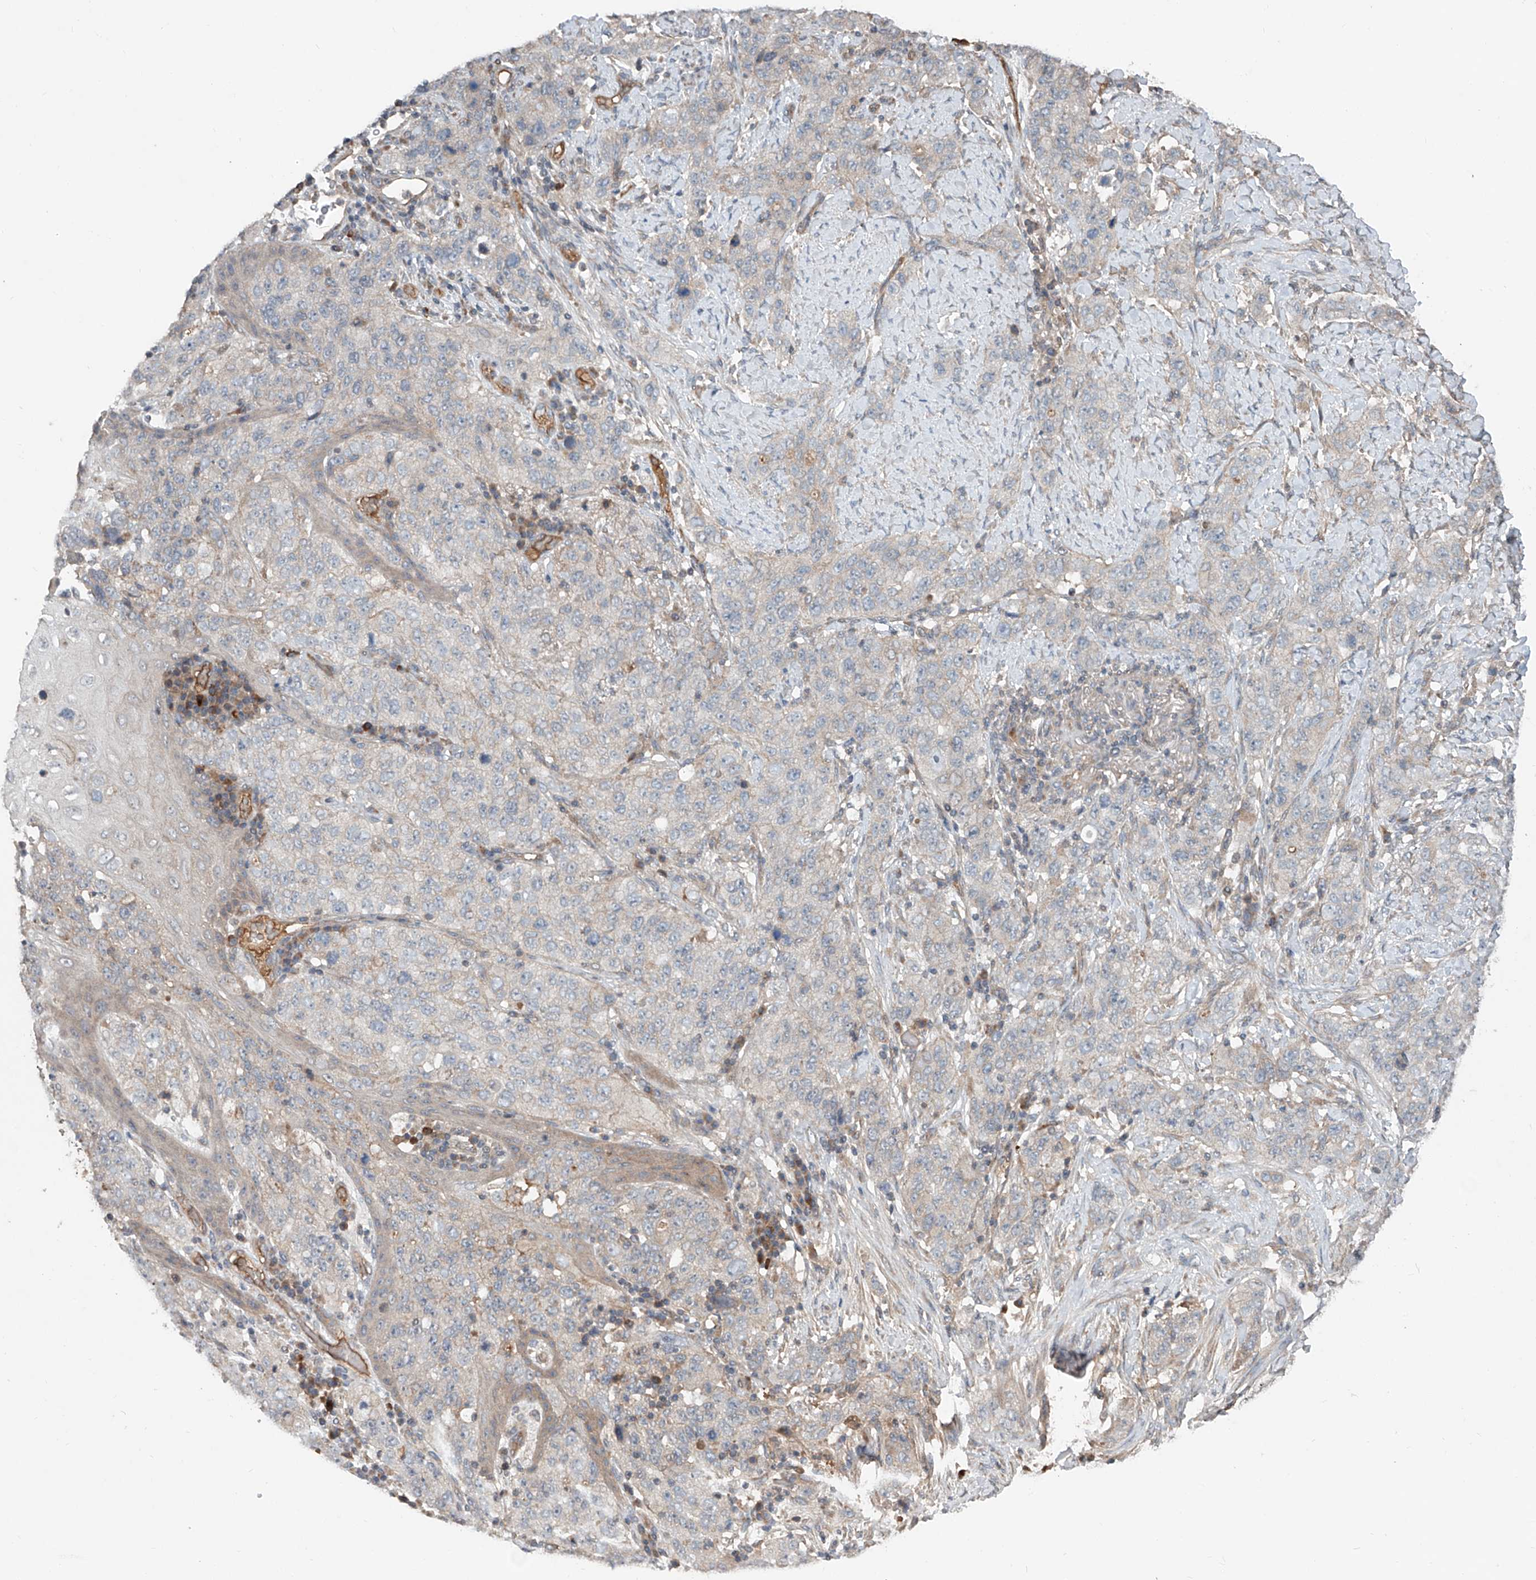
{"staining": {"intensity": "weak", "quantity": "<25%", "location": "cytoplasmic/membranous"}, "tissue": "stomach cancer", "cell_type": "Tumor cells", "image_type": "cancer", "snomed": [{"axis": "morphology", "description": "Adenocarcinoma, NOS"}, {"axis": "topography", "description": "Stomach"}], "caption": "This is an immunohistochemistry histopathology image of stomach cancer. There is no staining in tumor cells.", "gene": "ADAM23", "patient": {"sex": "male", "age": 48}}